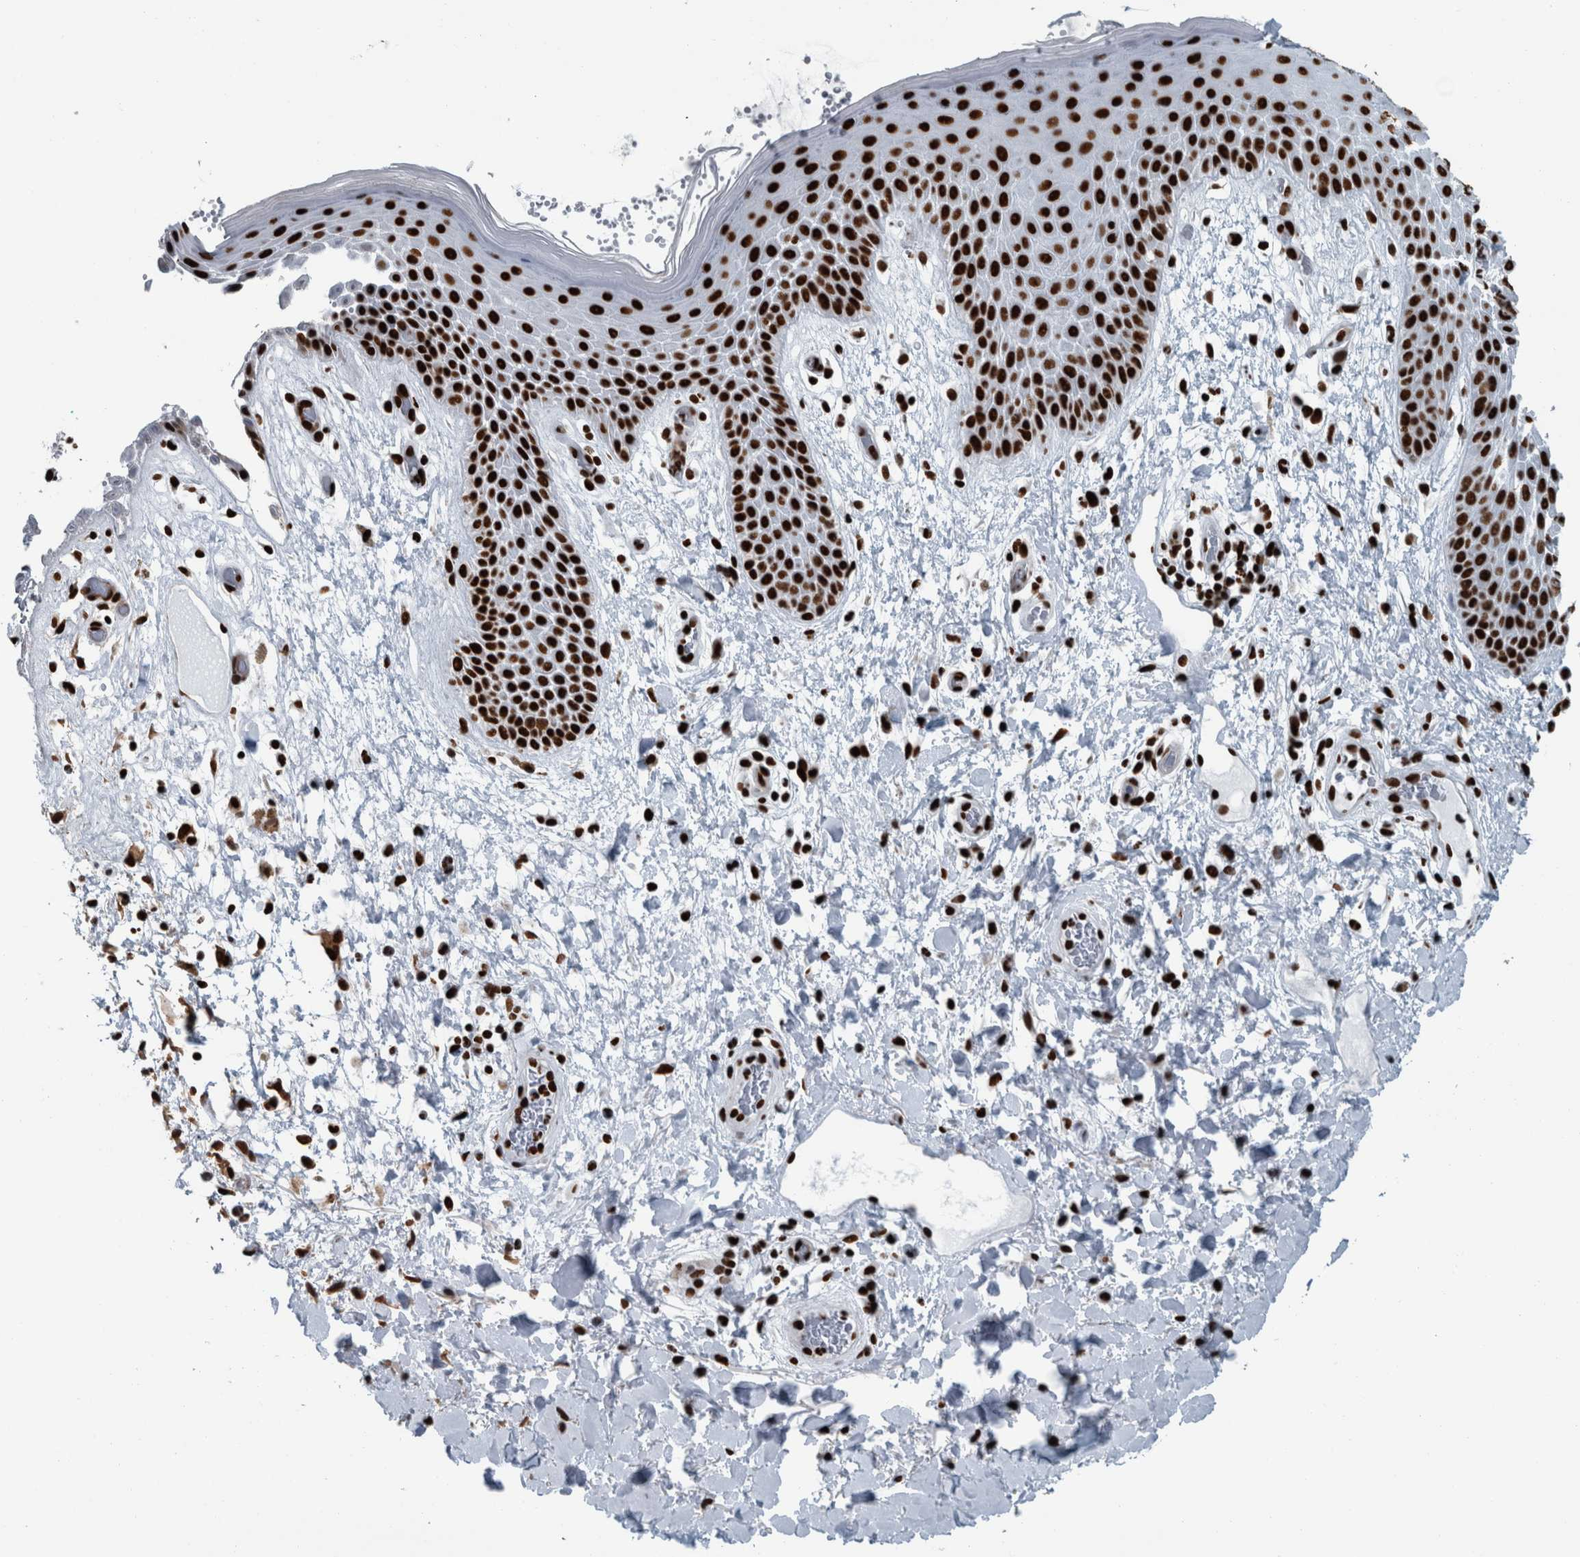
{"staining": {"intensity": "strong", "quantity": ">75%", "location": "nuclear"}, "tissue": "skin", "cell_type": "Epidermal cells", "image_type": "normal", "snomed": [{"axis": "morphology", "description": "Normal tissue, NOS"}, {"axis": "topography", "description": "Anal"}], "caption": "High-power microscopy captured an immunohistochemistry histopathology image of normal skin, revealing strong nuclear positivity in about >75% of epidermal cells.", "gene": "DNMT3A", "patient": {"sex": "male", "age": 74}}